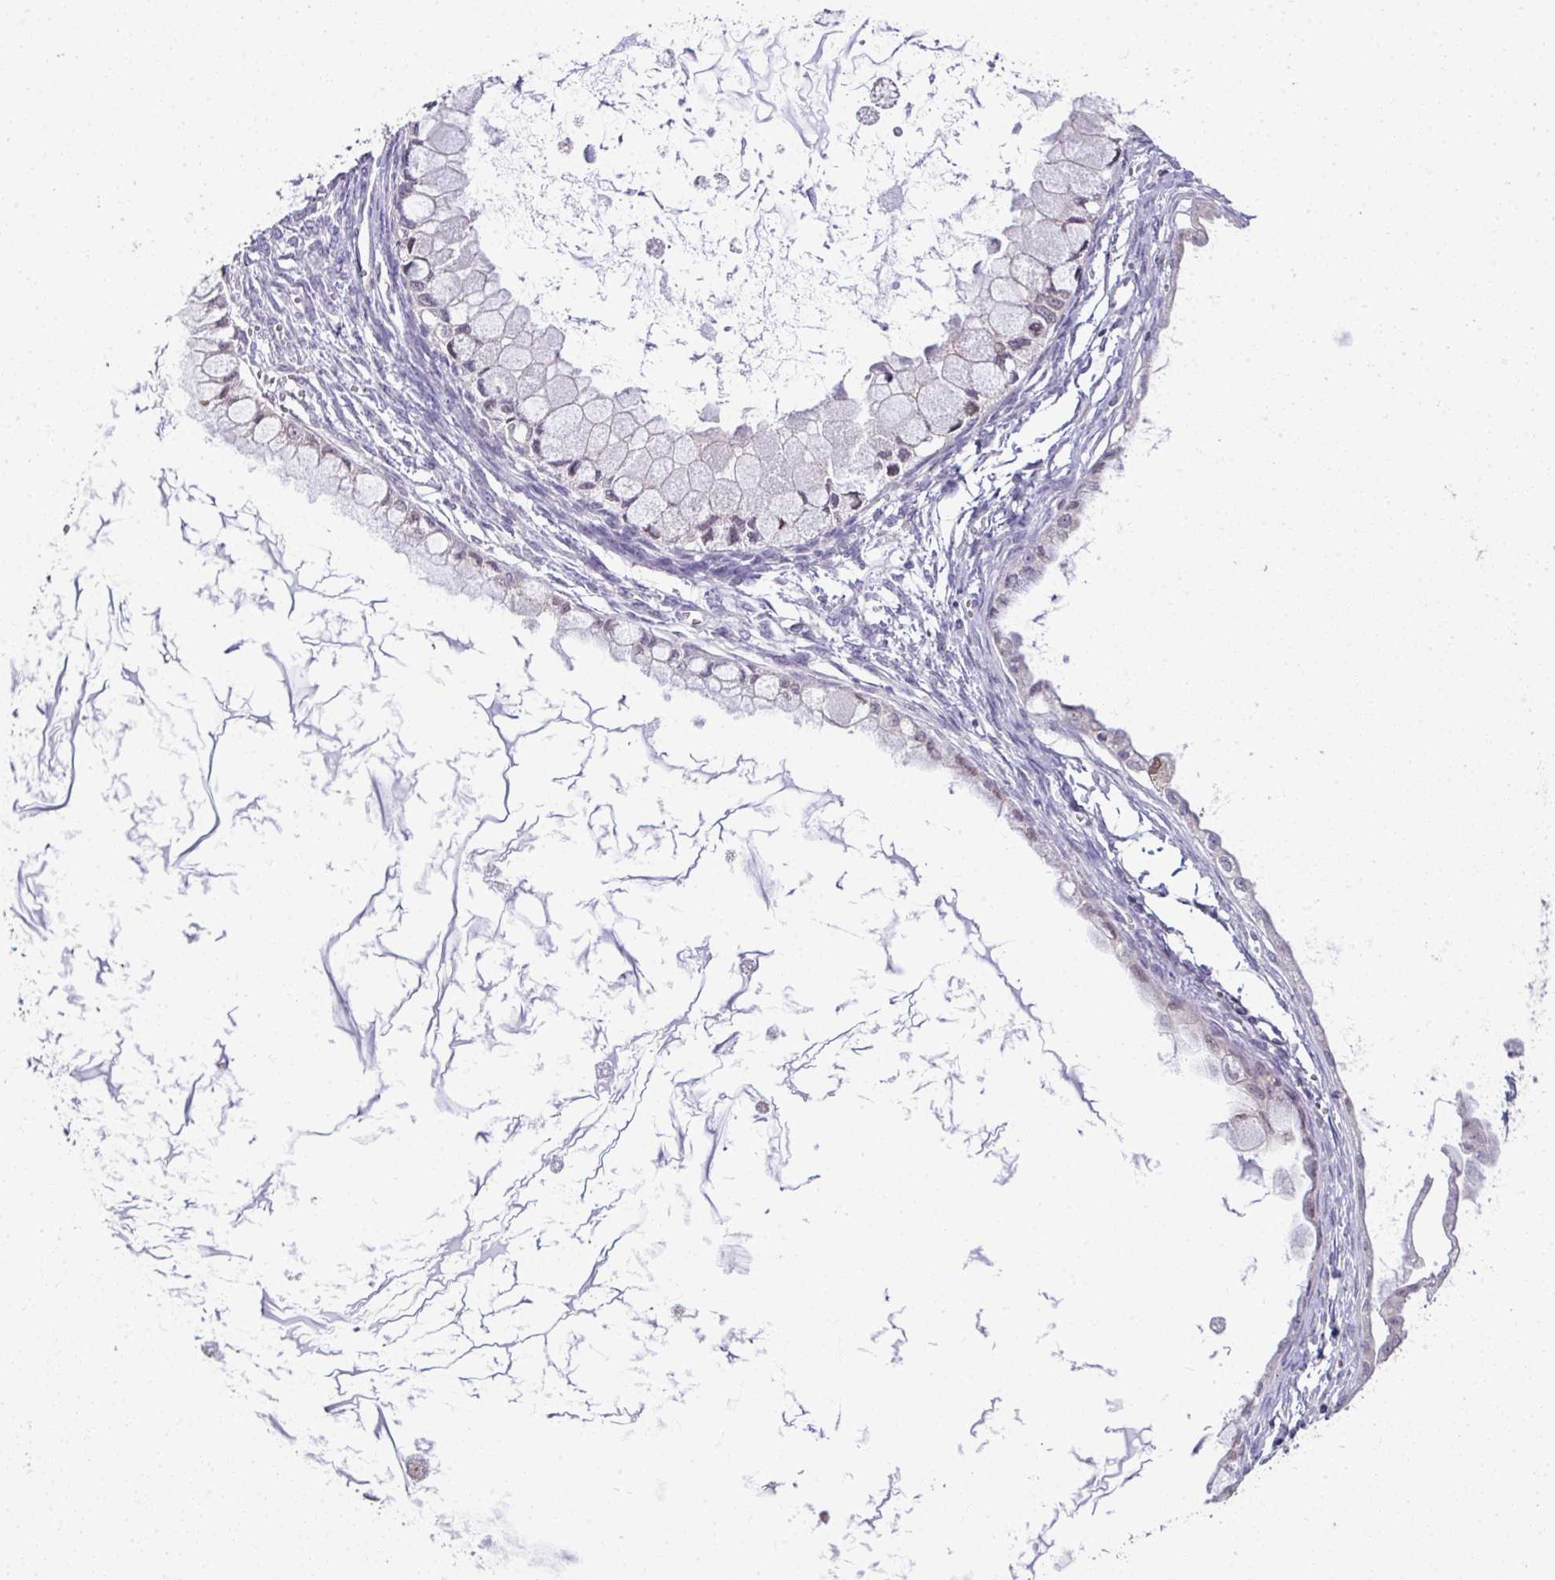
{"staining": {"intensity": "negative", "quantity": "none", "location": "none"}, "tissue": "ovarian cancer", "cell_type": "Tumor cells", "image_type": "cancer", "snomed": [{"axis": "morphology", "description": "Cystadenocarcinoma, mucinous, NOS"}, {"axis": "topography", "description": "Ovary"}], "caption": "IHC micrograph of human ovarian mucinous cystadenocarcinoma stained for a protein (brown), which demonstrates no expression in tumor cells. (Immunohistochemistry, brightfield microscopy, high magnification).", "gene": "CMPK1", "patient": {"sex": "female", "age": 34}}